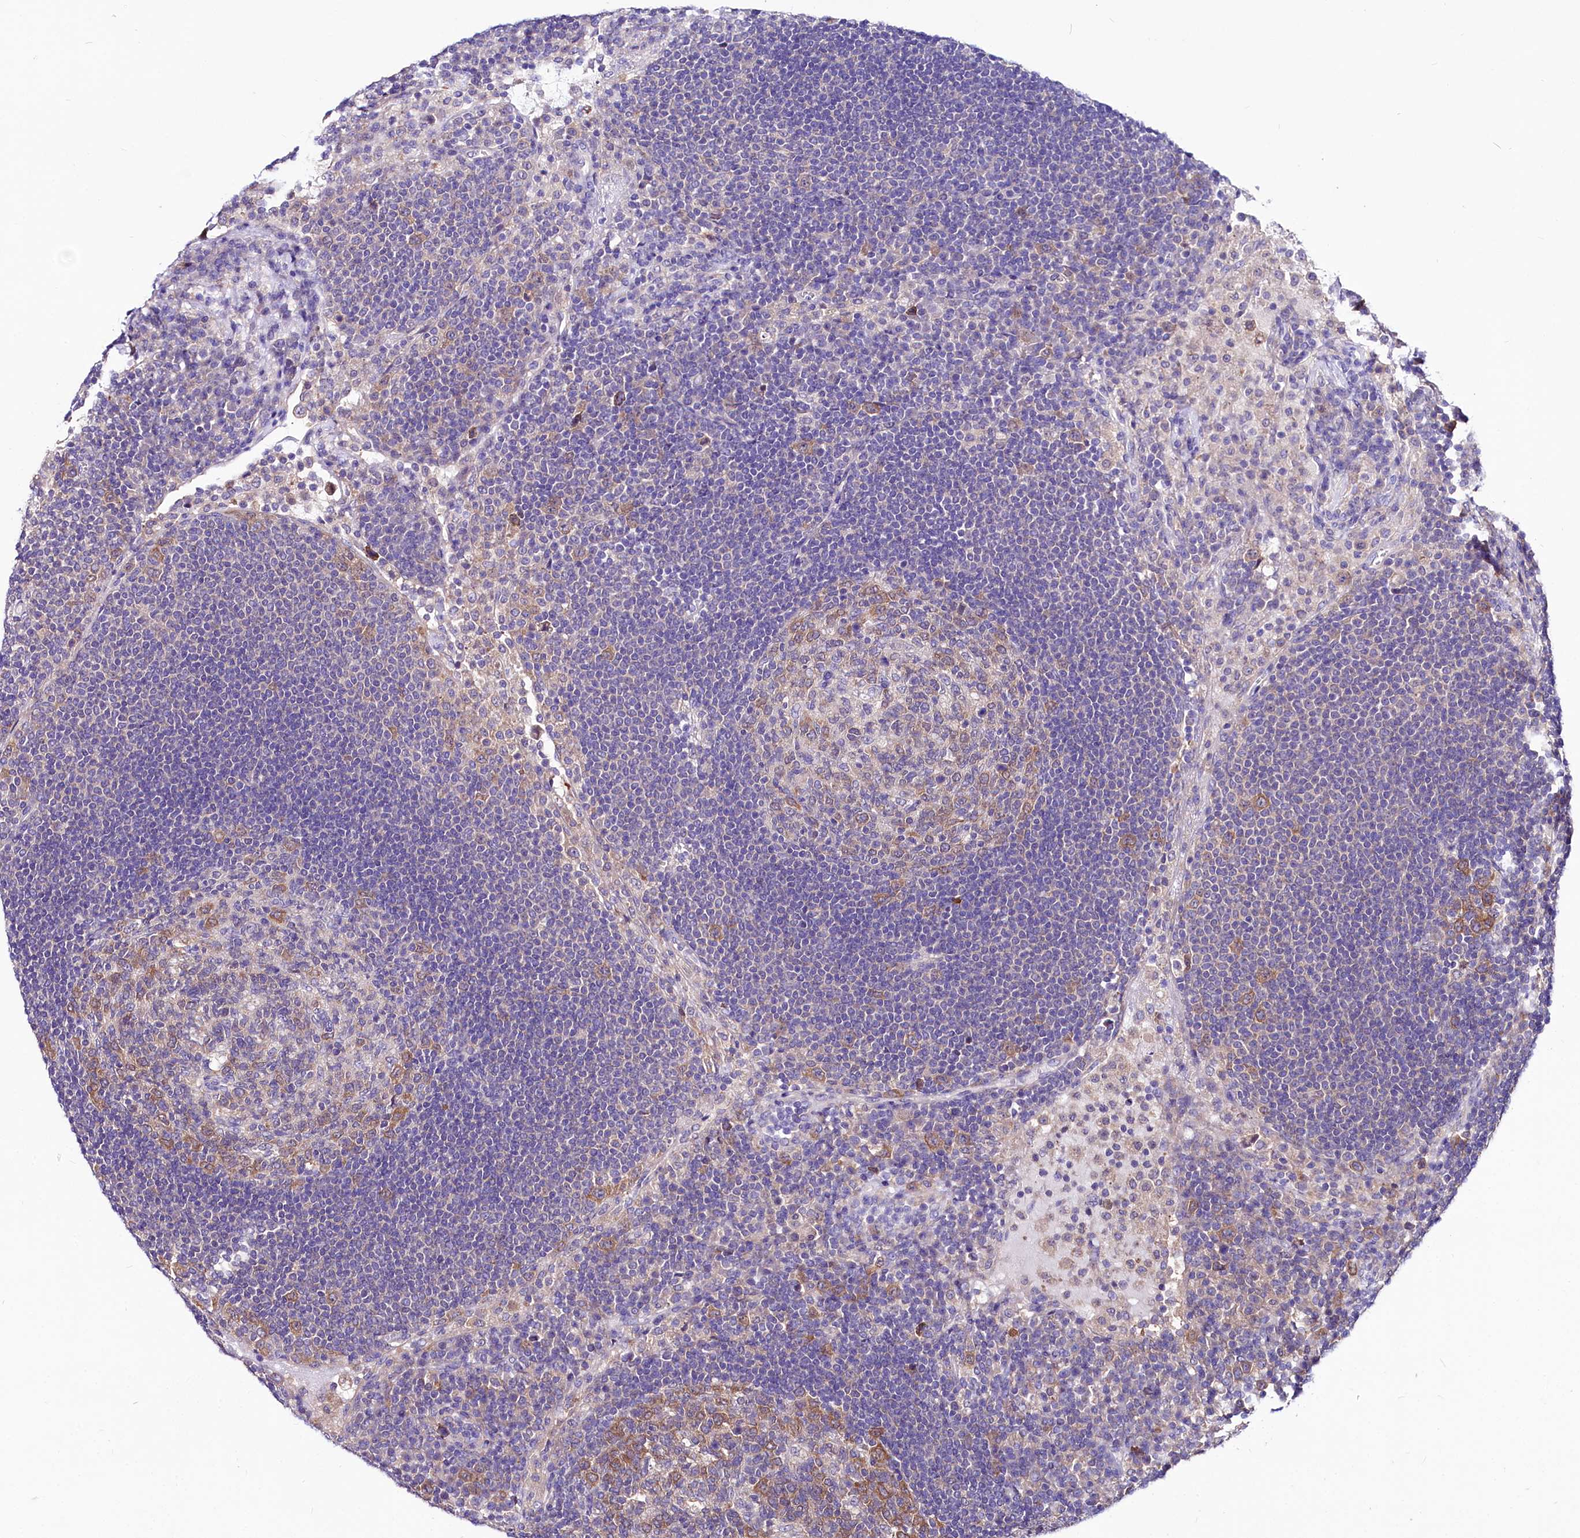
{"staining": {"intensity": "moderate", "quantity": "<25%", "location": "cytoplasmic/membranous"}, "tissue": "lymph node", "cell_type": "Germinal center cells", "image_type": "normal", "snomed": [{"axis": "morphology", "description": "Normal tissue, NOS"}, {"axis": "topography", "description": "Lymph node"}], "caption": "This image exhibits immunohistochemistry staining of normal lymph node, with low moderate cytoplasmic/membranous staining in about <25% of germinal center cells.", "gene": "ABHD5", "patient": {"sex": "female", "age": 53}}